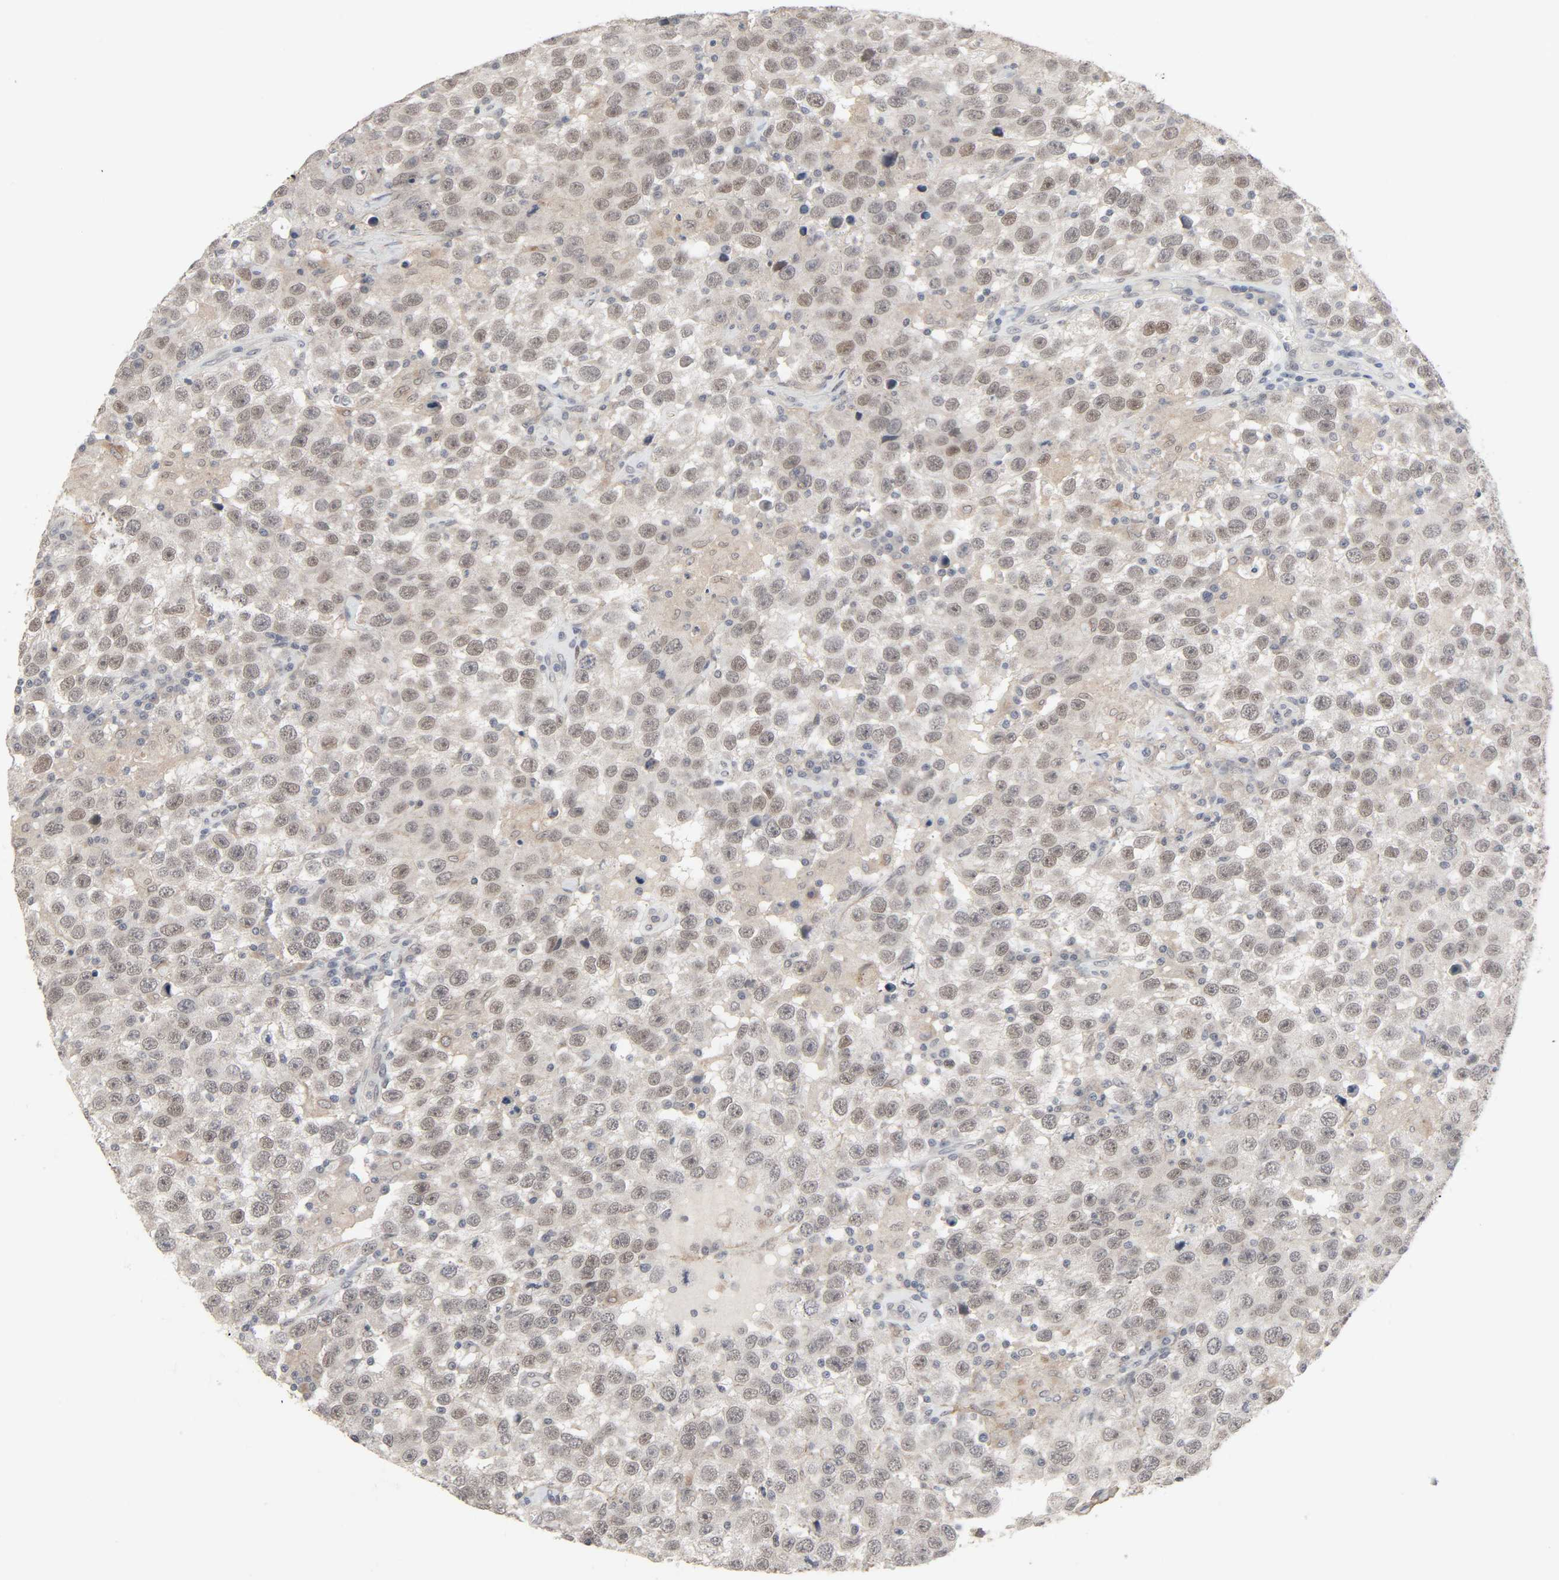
{"staining": {"intensity": "weak", "quantity": "25%-75%", "location": "nuclear"}, "tissue": "testis cancer", "cell_type": "Tumor cells", "image_type": "cancer", "snomed": [{"axis": "morphology", "description": "Seminoma, NOS"}, {"axis": "topography", "description": "Testis"}], "caption": "Tumor cells exhibit low levels of weak nuclear expression in about 25%-75% of cells in seminoma (testis).", "gene": "ZNF222", "patient": {"sex": "male", "age": 41}}